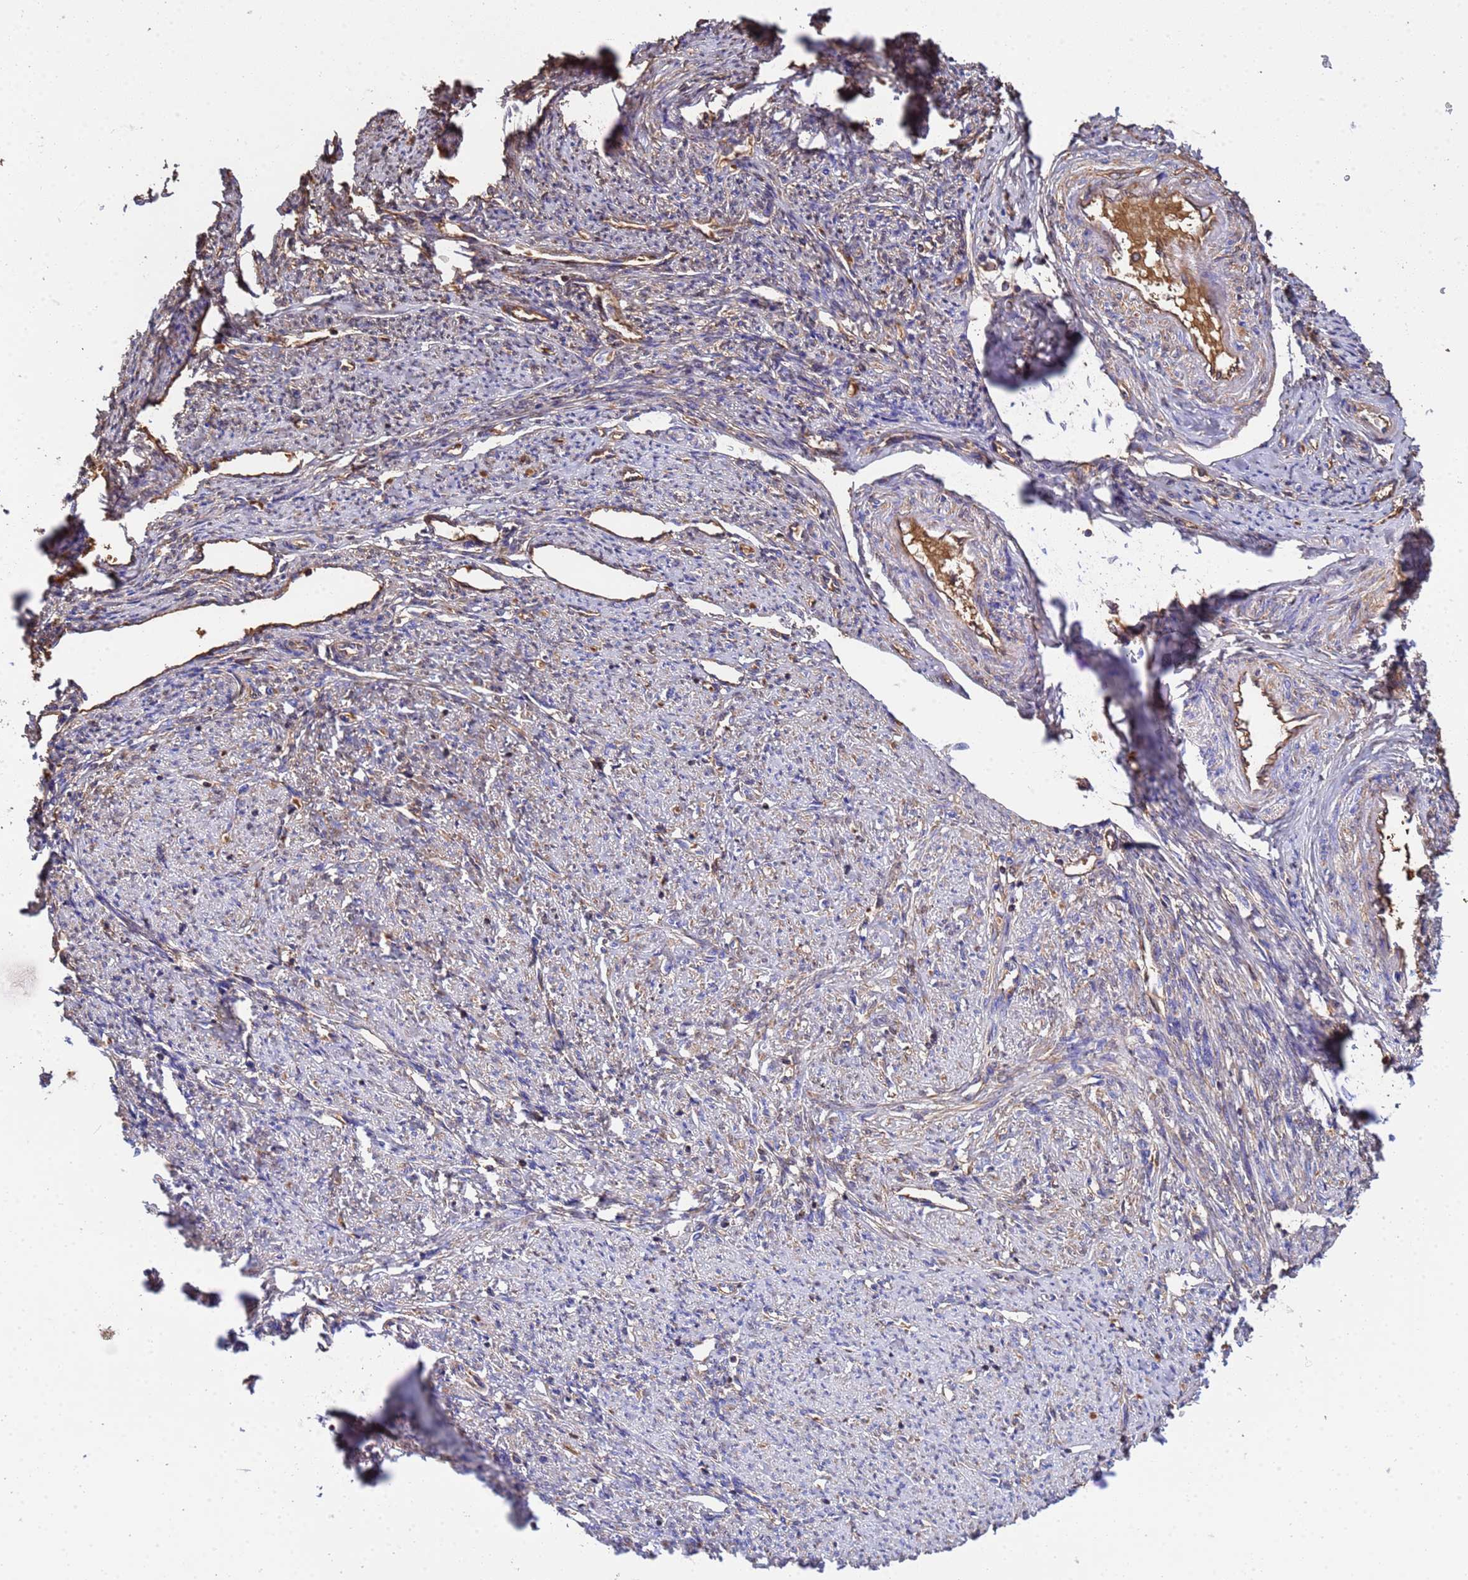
{"staining": {"intensity": "weak", "quantity": "25%-75%", "location": "cytoplasmic/membranous"}, "tissue": "smooth muscle", "cell_type": "Smooth muscle cells", "image_type": "normal", "snomed": [{"axis": "morphology", "description": "Normal tissue, NOS"}, {"axis": "topography", "description": "Smooth muscle"}, {"axis": "topography", "description": "Uterus"}], "caption": "About 25%-75% of smooth muscle cells in normal smooth muscle demonstrate weak cytoplasmic/membranous protein positivity as visualized by brown immunohistochemical staining.", "gene": "GLUD1", "patient": {"sex": "female", "age": 59}}